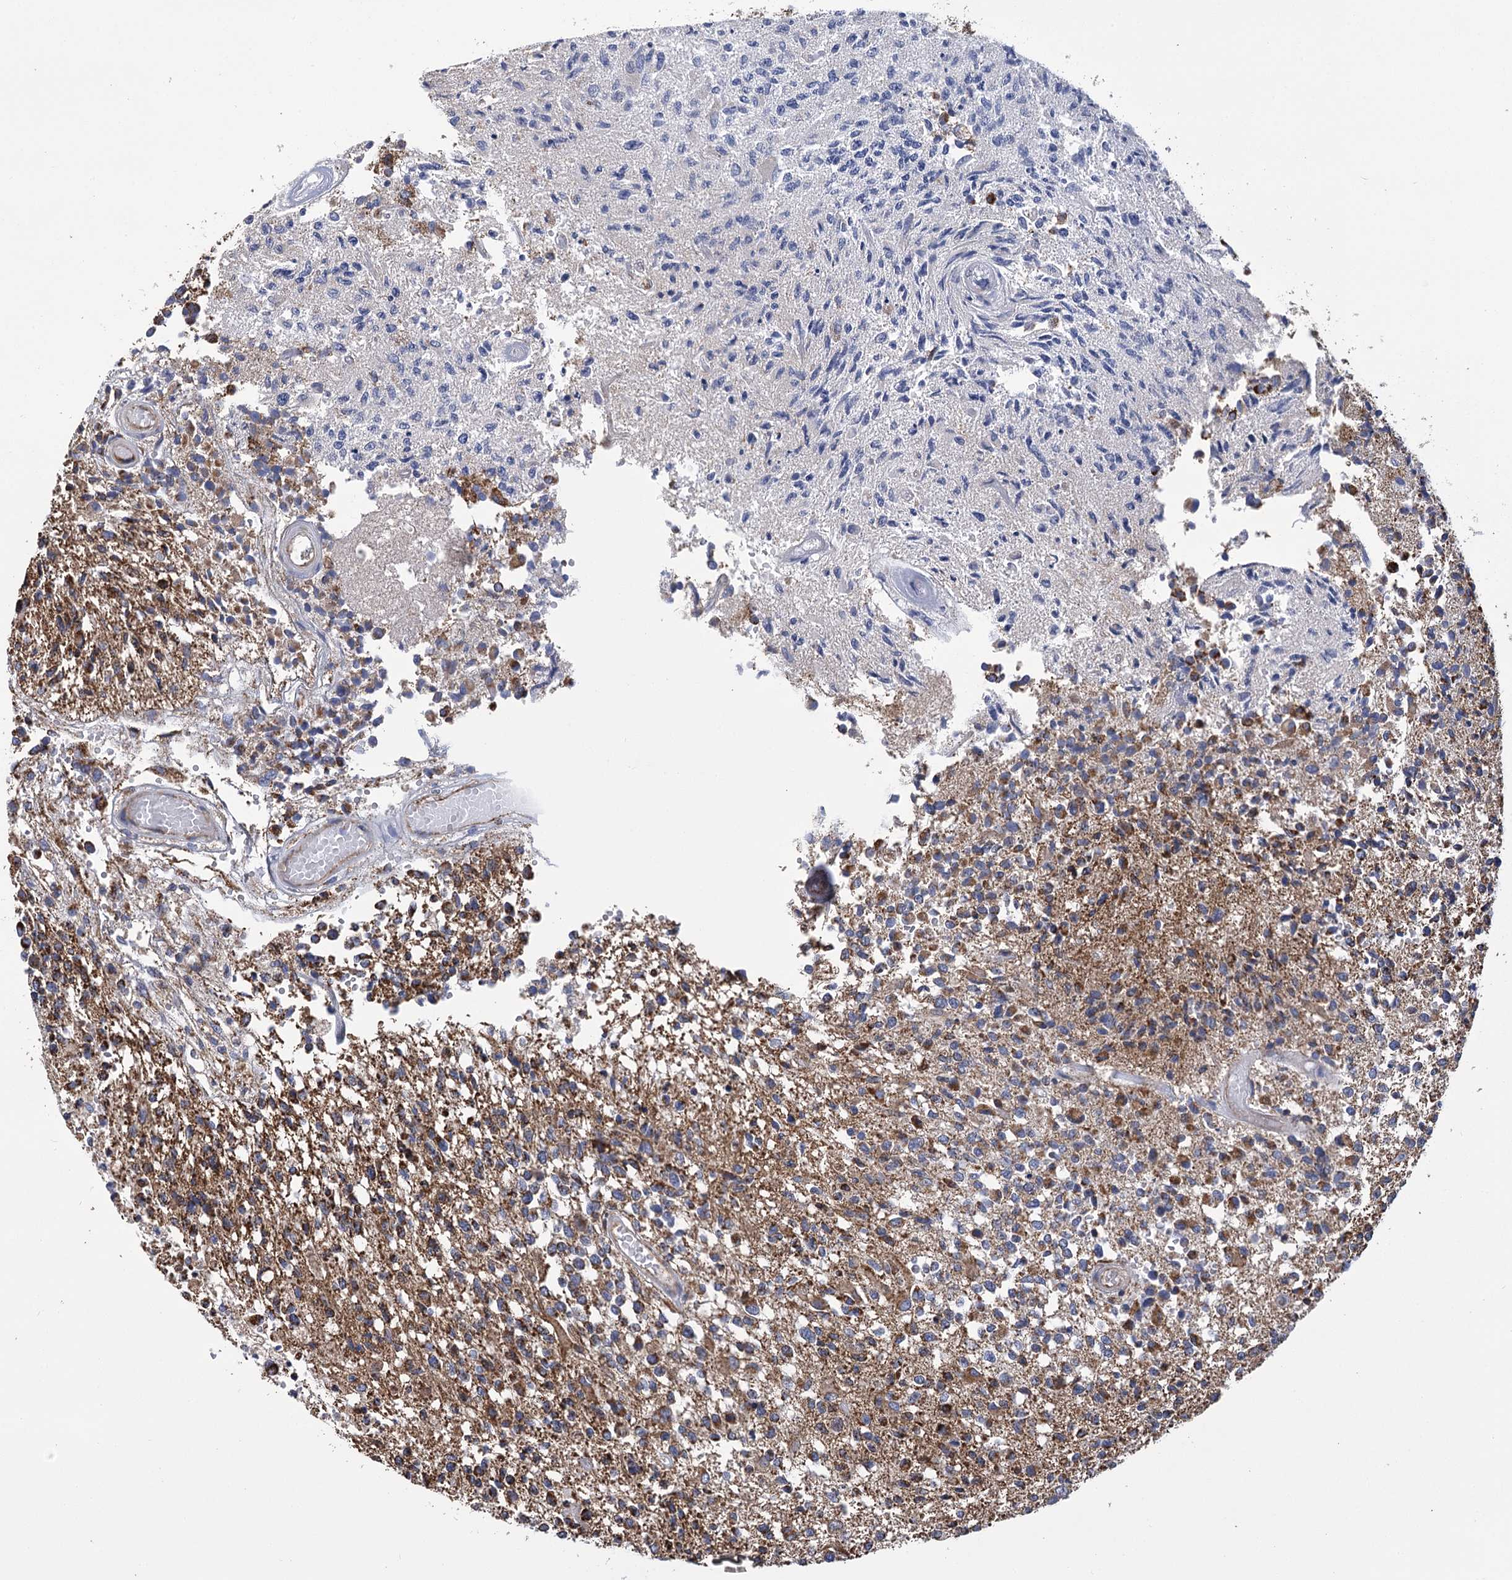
{"staining": {"intensity": "moderate", "quantity": "25%-75%", "location": "cytoplasmic/membranous"}, "tissue": "glioma", "cell_type": "Tumor cells", "image_type": "cancer", "snomed": [{"axis": "morphology", "description": "Glioma, malignant, High grade"}, {"axis": "morphology", "description": "Glioblastoma, NOS"}, {"axis": "topography", "description": "Brain"}], "caption": "Brown immunohistochemical staining in glioblastoma demonstrates moderate cytoplasmic/membranous positivity in about 25%-75% of tumor cells. Immunohistochemistry stains the protein of interest in brown and the nuclei are stained blue.", "gene": "CCDC73", "patient": {"sex": "male", "age": 60}}